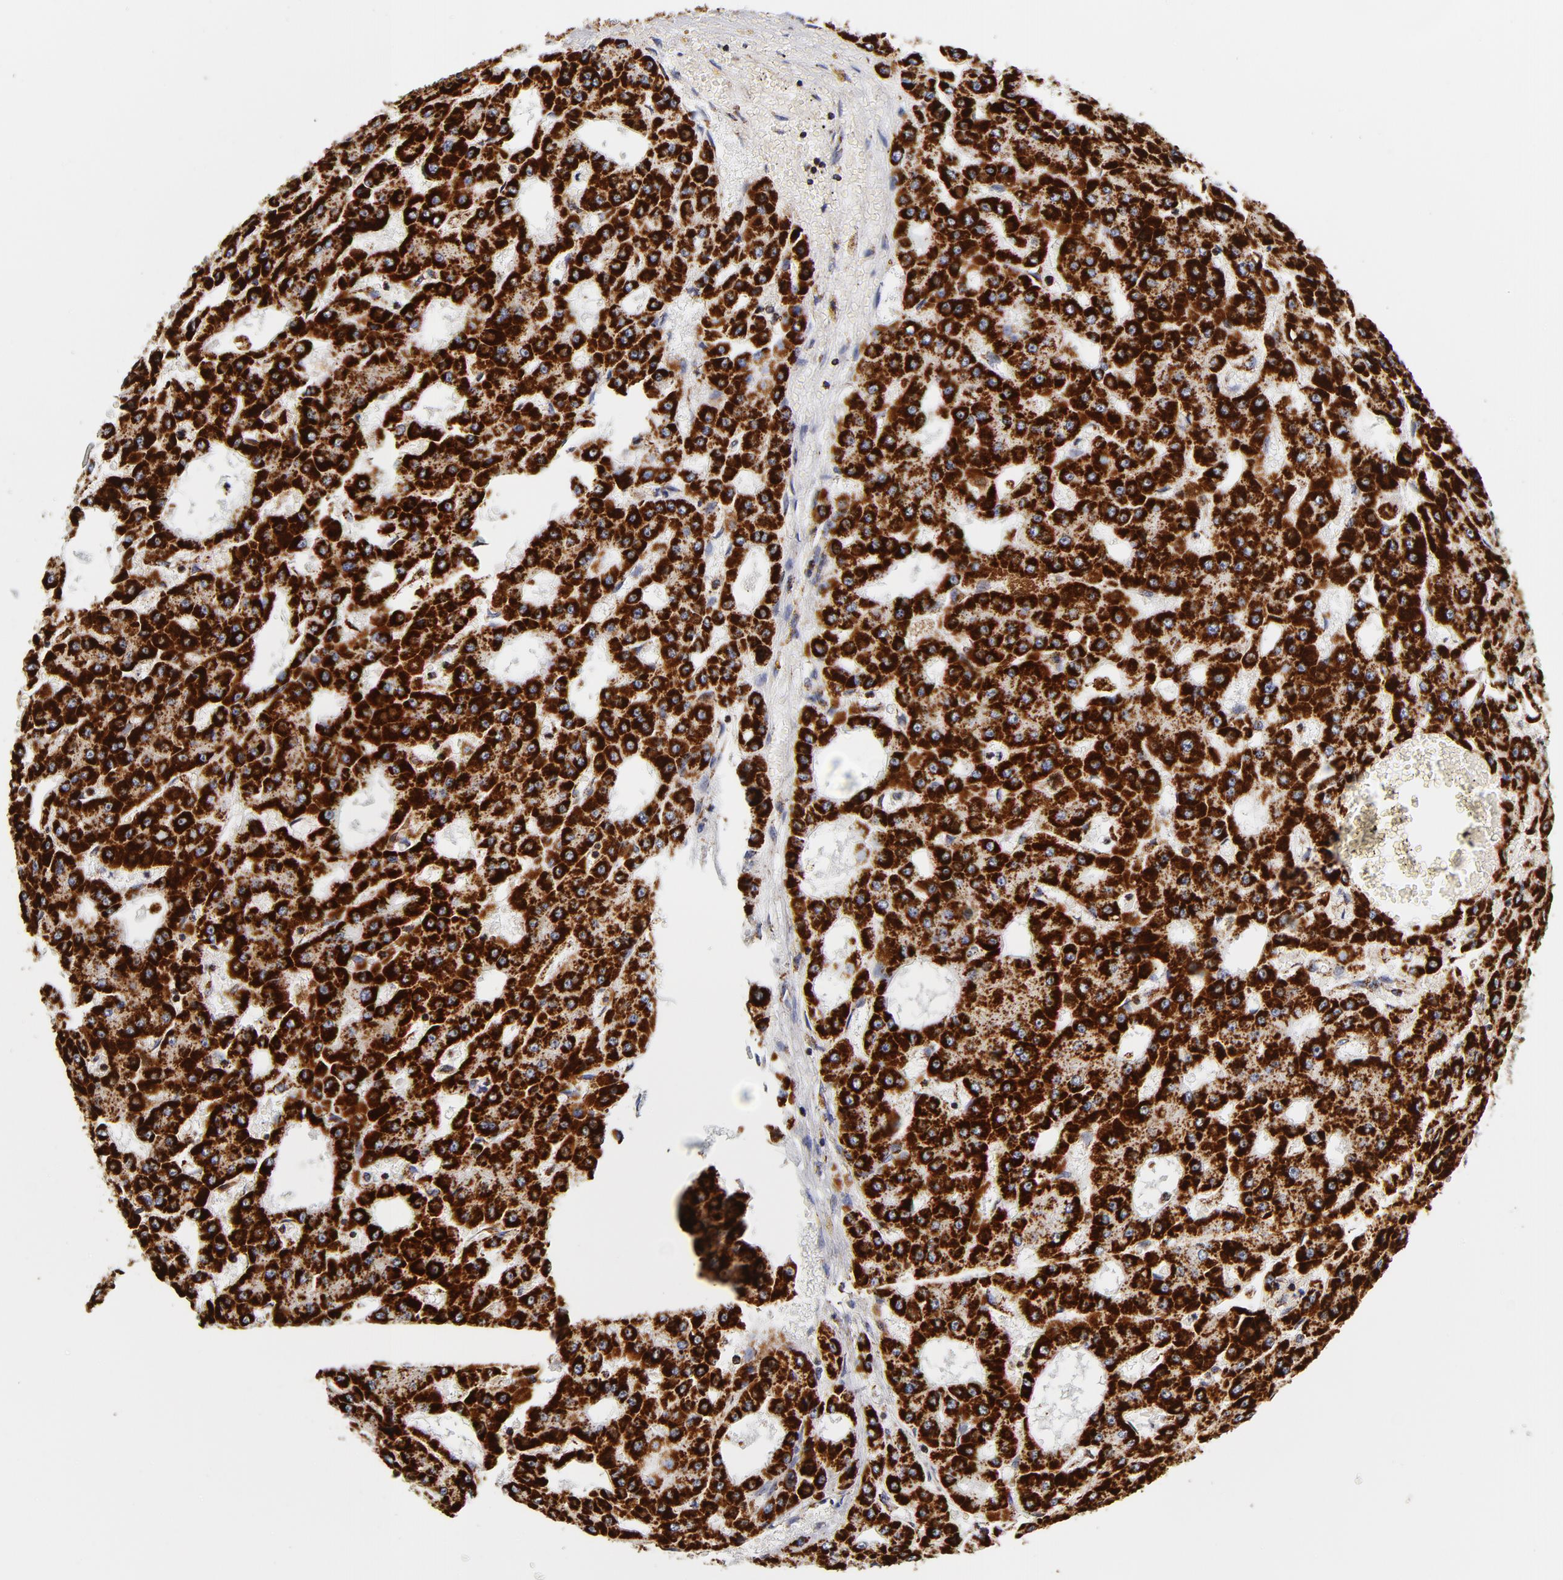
{"staining": {"intensity": "strong", "quantity": ">75%", "location": "cytoplasmic/membranous"}, "tissue": "liver cancer", "cell_type": "Tumor cells", "image_type": "cancer", "snomed": [{"axis": "morphology", "description": "Carcinoma, Hepatocellular, NOS"}, {"axis": "topography", "description": "Liver"}], "caption": "Immunohistochemical staining of human liver hepatocellular carcinoma exhibits strong cytoplasmic/membranous protein expression in about >75% of tumor cells.", "gene": "ECHS1", "patient": {"sex": "male", "age": 47}}